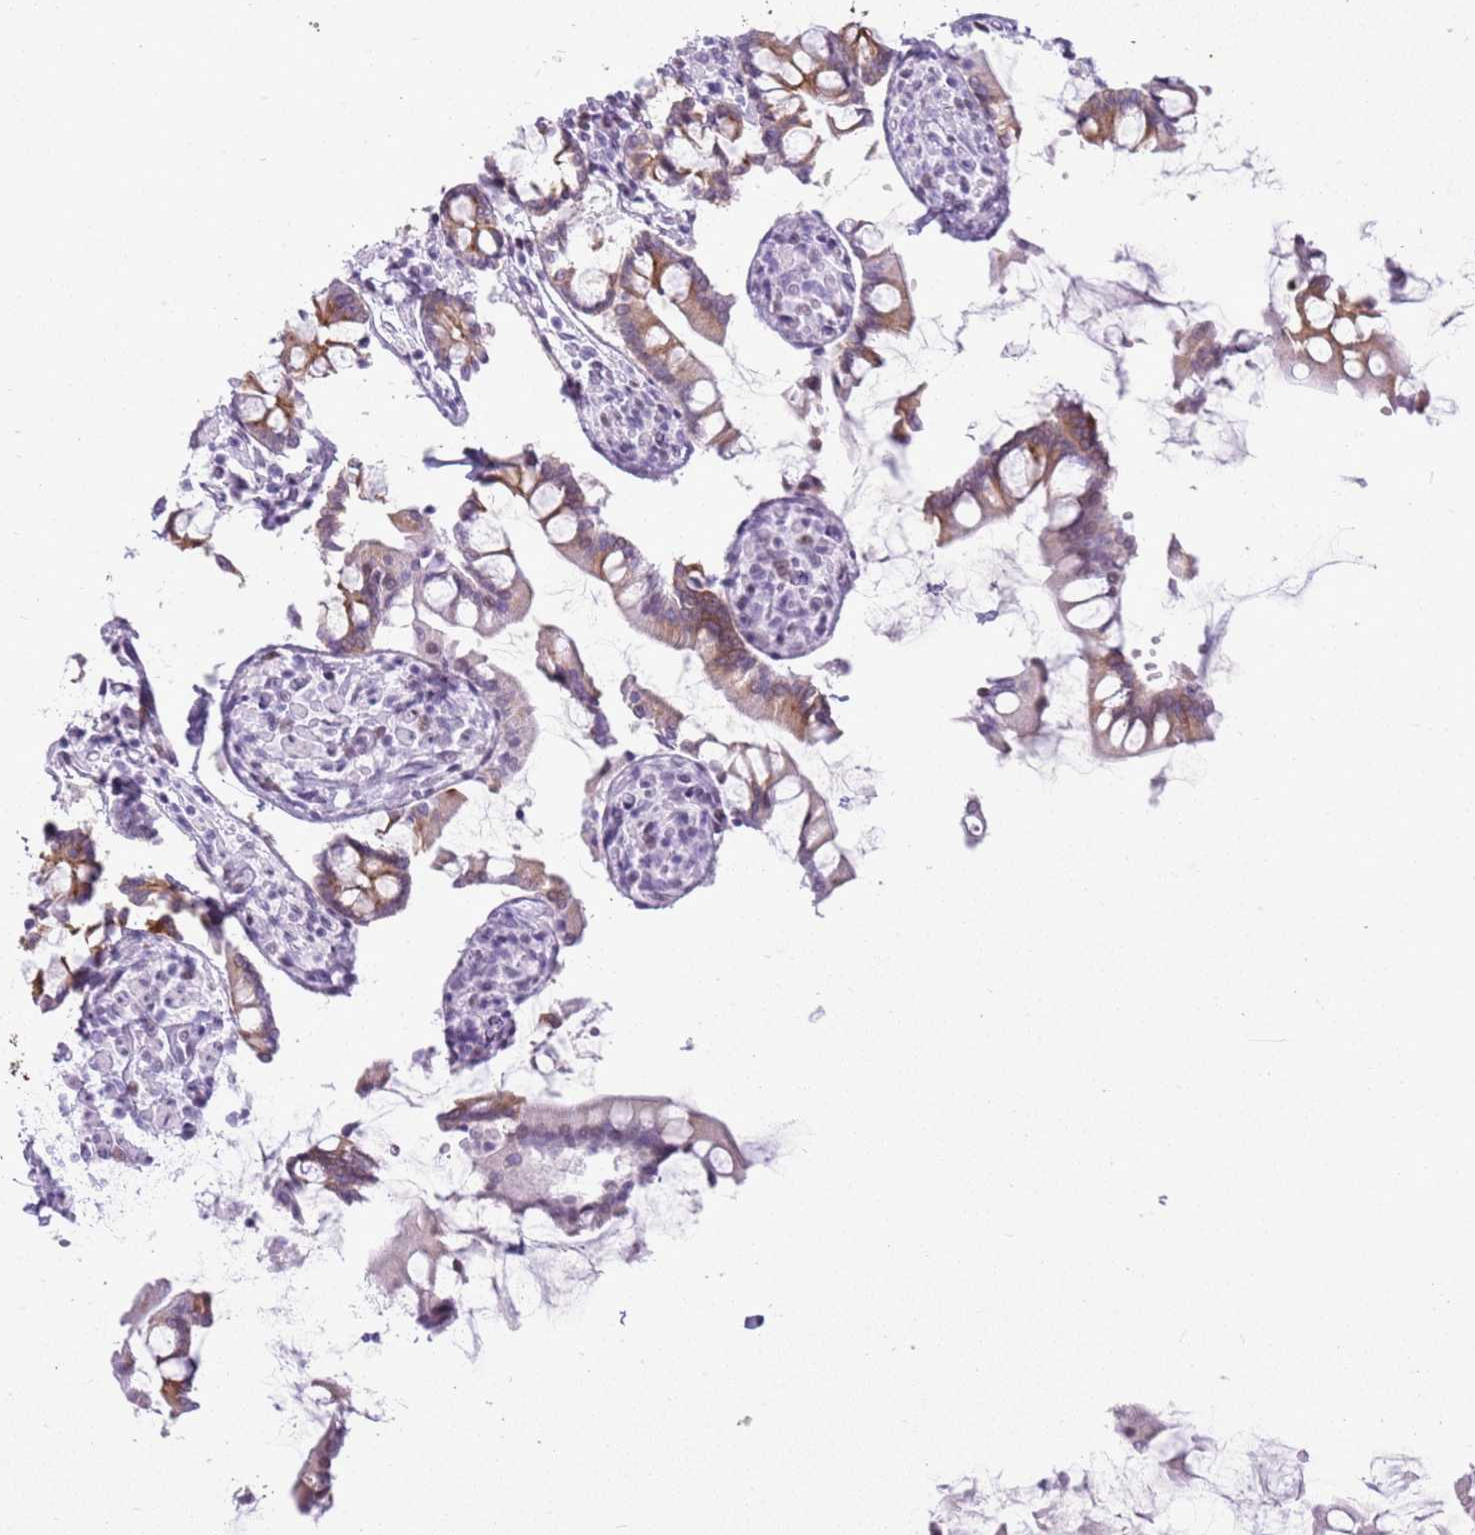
{"staining": {"intensity": "moderate", "quantity": "25%-75%", "location": "cytoplasmic/membranous"}, "tissue": "small intestine", "cell_type": "Glandular cells", "image_type": "normal", "snomed": [{"axis": "morphology", "description": "Normal tissue, NOS"}, {"axis": "topography", "description": "Small intestine"}], "caption": "Glandular cells display moderate cytoplasmic/membranous expression in approximately 25%-75% of cells in unremarkable small intestine.", "gene": "ASIP", "patient": {"sex": "male", "age": 41}}